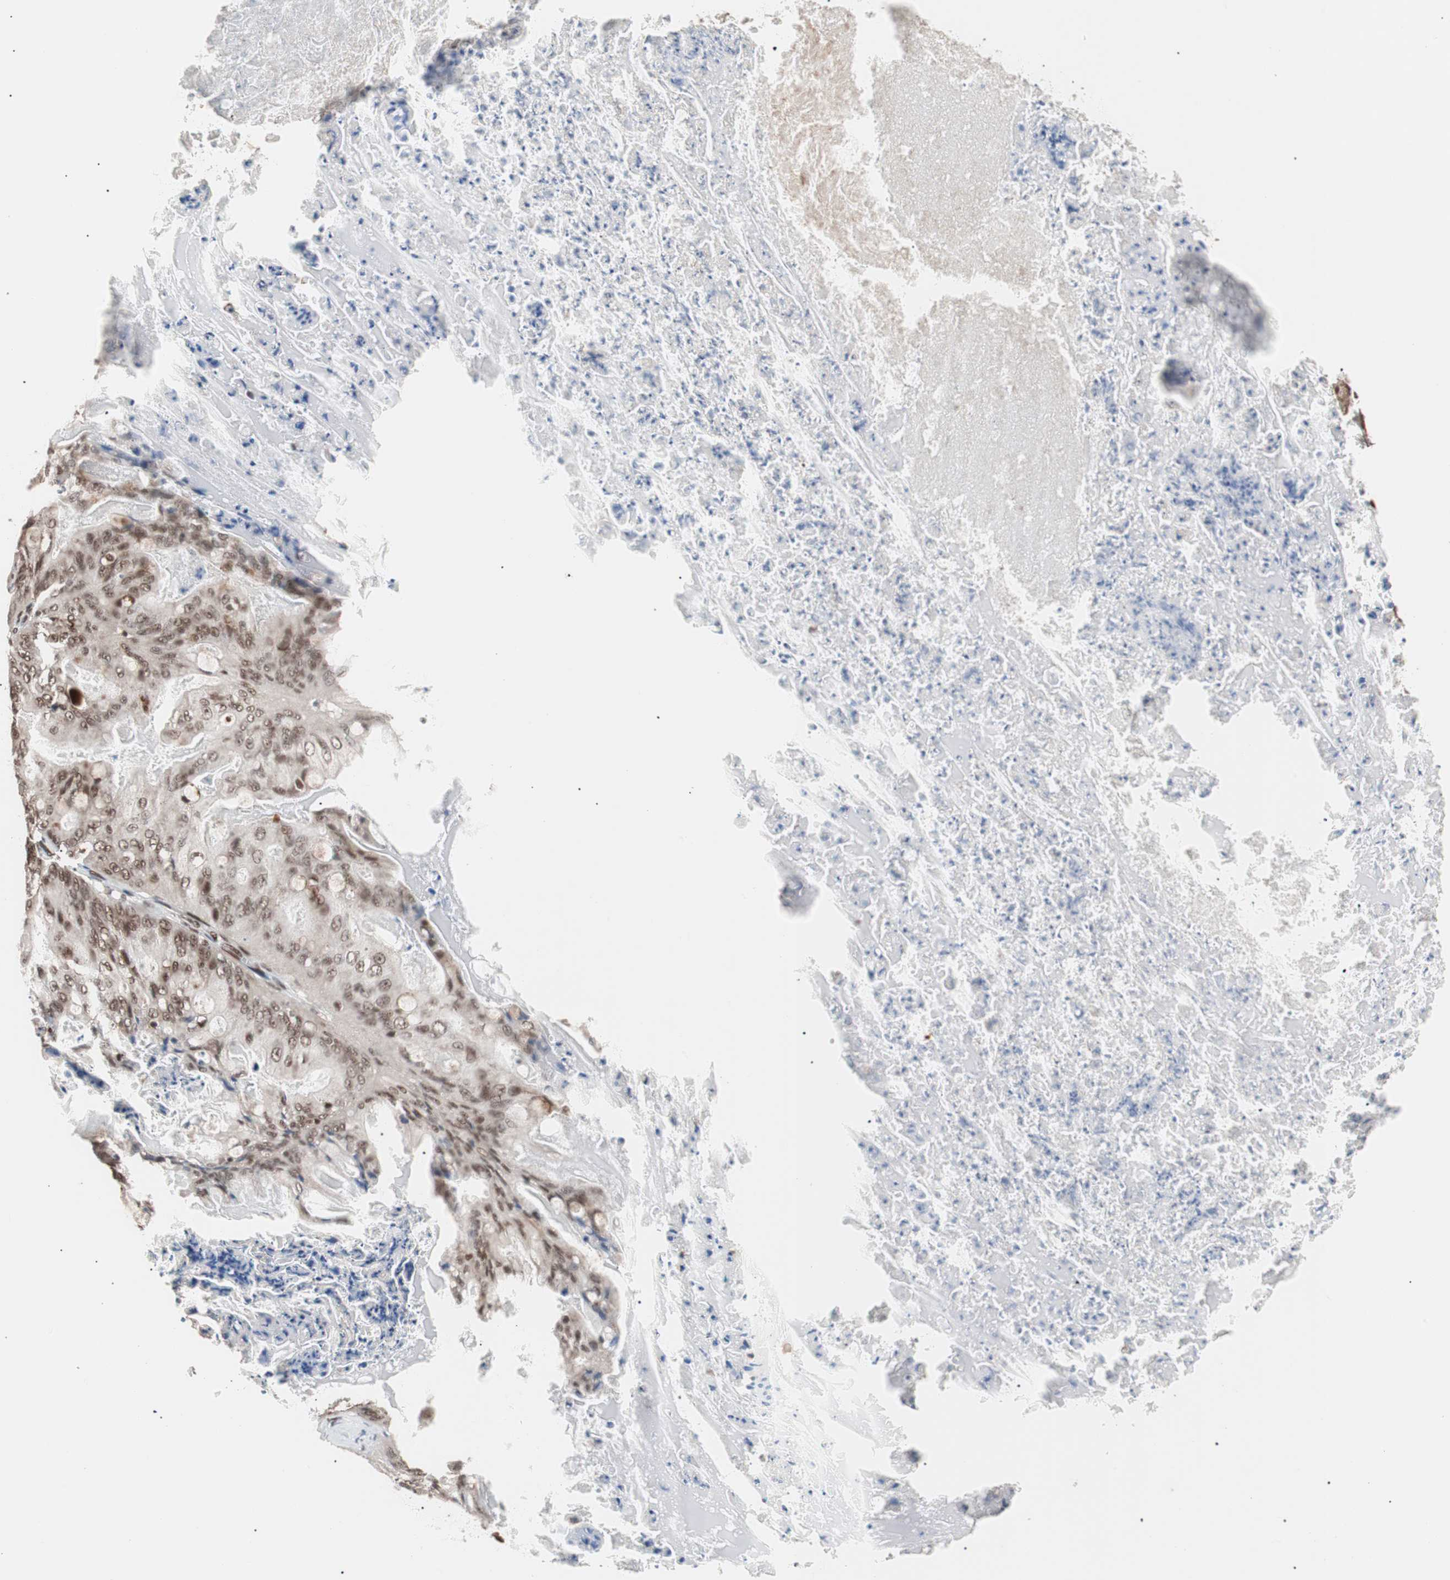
{"staining": {"intensity": "moderate", "quantity": ">75%", "location": "nuclear"}, "tissue": "ovarian cancer", "cell_type": "Tumor cells", "image_type": "cancer", "snomed": [{"axis": "morphology", "description": "Cystadenocarcinoma, mucinous, NOS"}, {"axis": "topography", "description": "Ovary"}], "caption": "The micrograph shows a brown stain indicating the presence of a protein in the nuclear of tumor cells in ovarian cancer (mucinous cystadenocarcinoma).", "gene": "CHAMP1", "patient": {"sex": "female", "age": 36}}